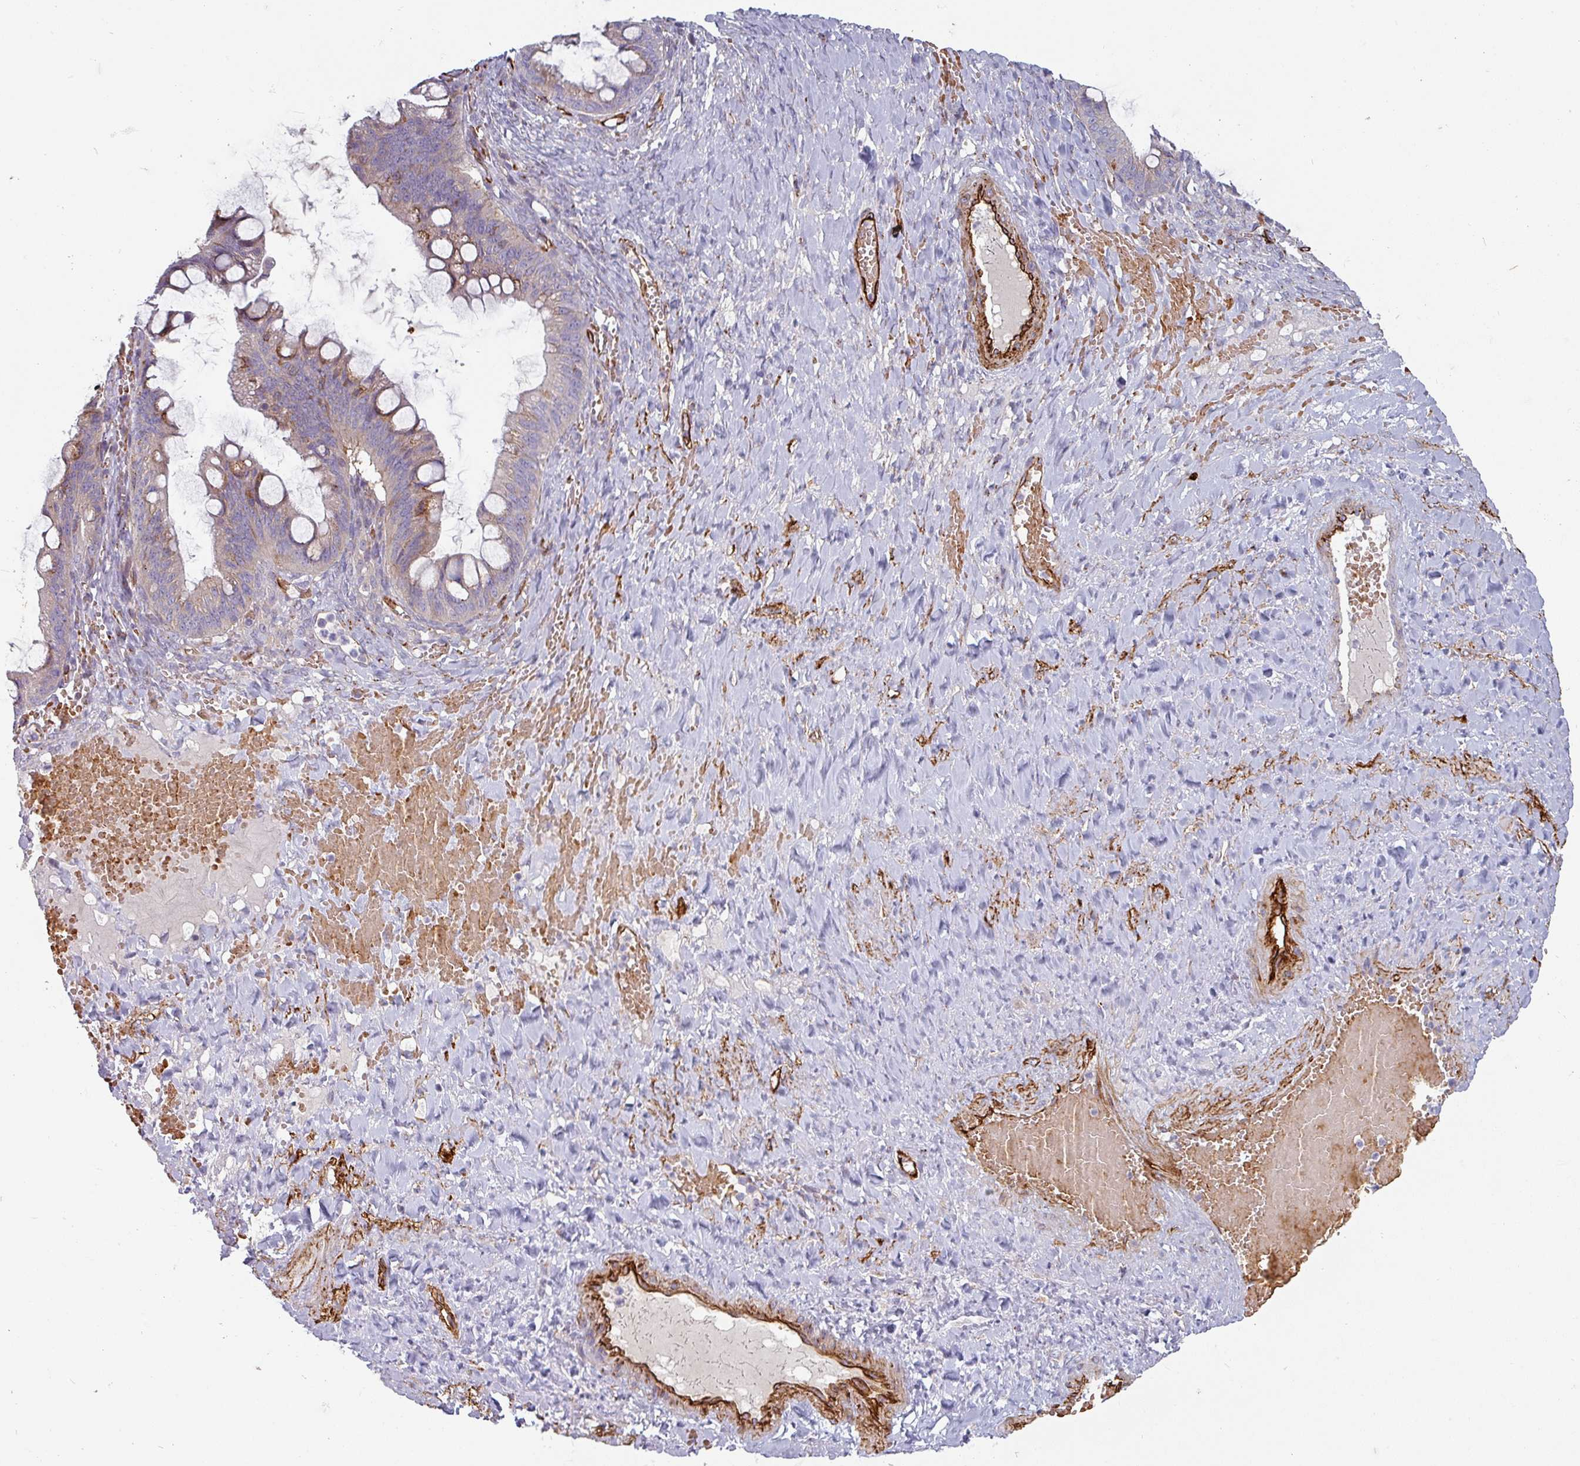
{"staining": {"intensity": "moderate", "quantity": "25%-75%", "location": "cytoplasmic/membranous"}, "tissue": "ovarian cancer", "cell_type": "Tumor cells", "image_type": "cancer", "snomed": [{"axis": "morphology", "description": "Cystadenocarcinoma, mucinous, NOS"}, {"axis": "topography", "description": "Ovary"}], "caption": "Approximately 25%-75% of tumor cells in ovarian cancer exhibit moderate cytoplasmic/membranous protein expression as visualized by brown immunohistochemical staining.", "gene": "PRODH2", "patient": {"sex": "female", "age": 73}}